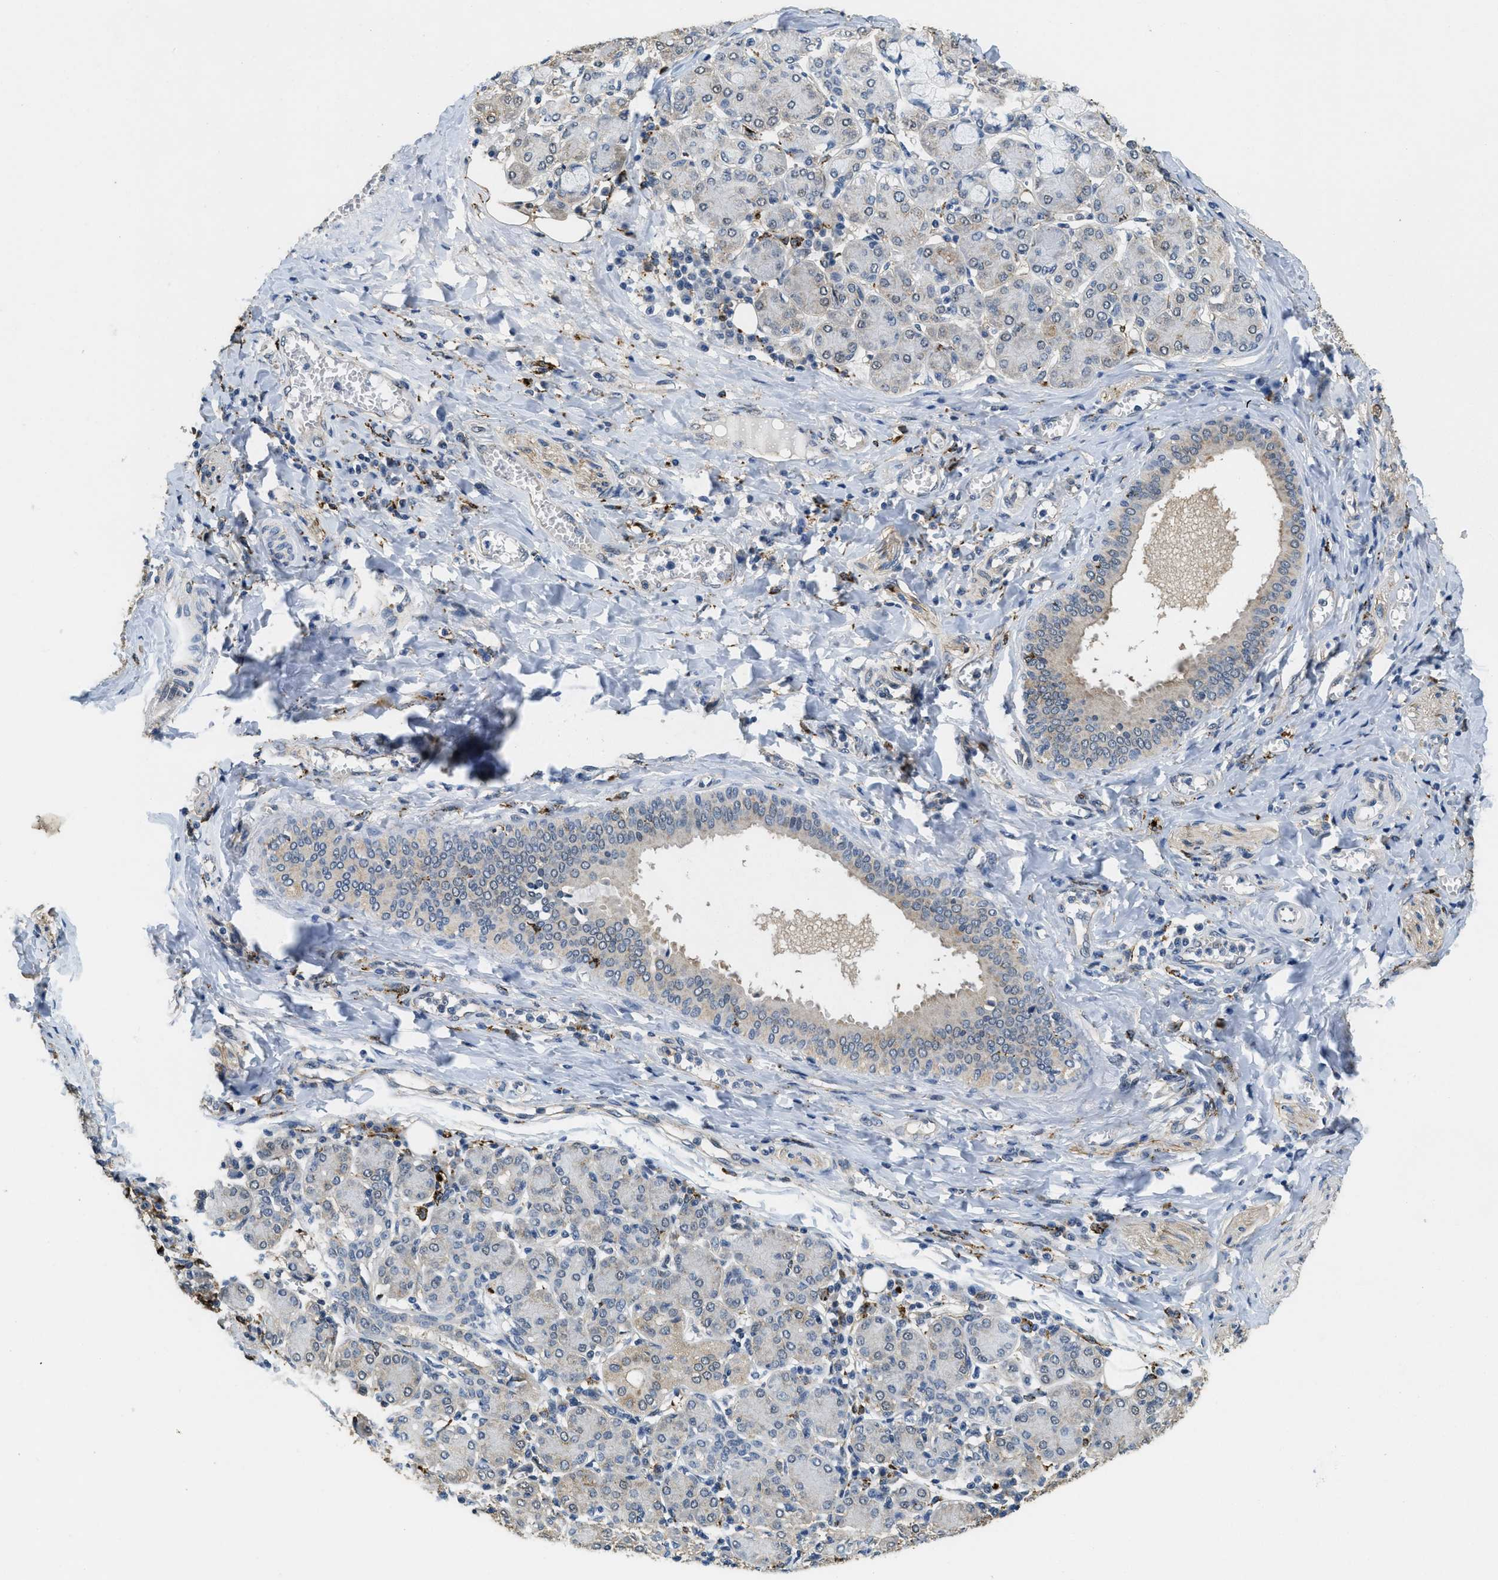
{"staining": {"intensity": "weak", "quantity": "<25%", "location": "cytoplasmic/membranous"}, "tissue": "salivary gland", "cell_type": "Glandular cells", "image_type": "normal", "snomed": [{"axis": "morphology", "description": "Normal tissue, NOS"}, {"axis": "morphology", "description": "Inflammation, NOS"}, {"axis": "topography", "description": "Lymph node"}, {"axis": "topography", "description": "Salivary gland"}], "caption": "IHC of normal human salivary gland shows no staining in glandular cells. (Brightfield microscopy of DAB IHC at high magnification).", "gene": "BMPR2", "patient": {"sex": "male", "age": 3}}